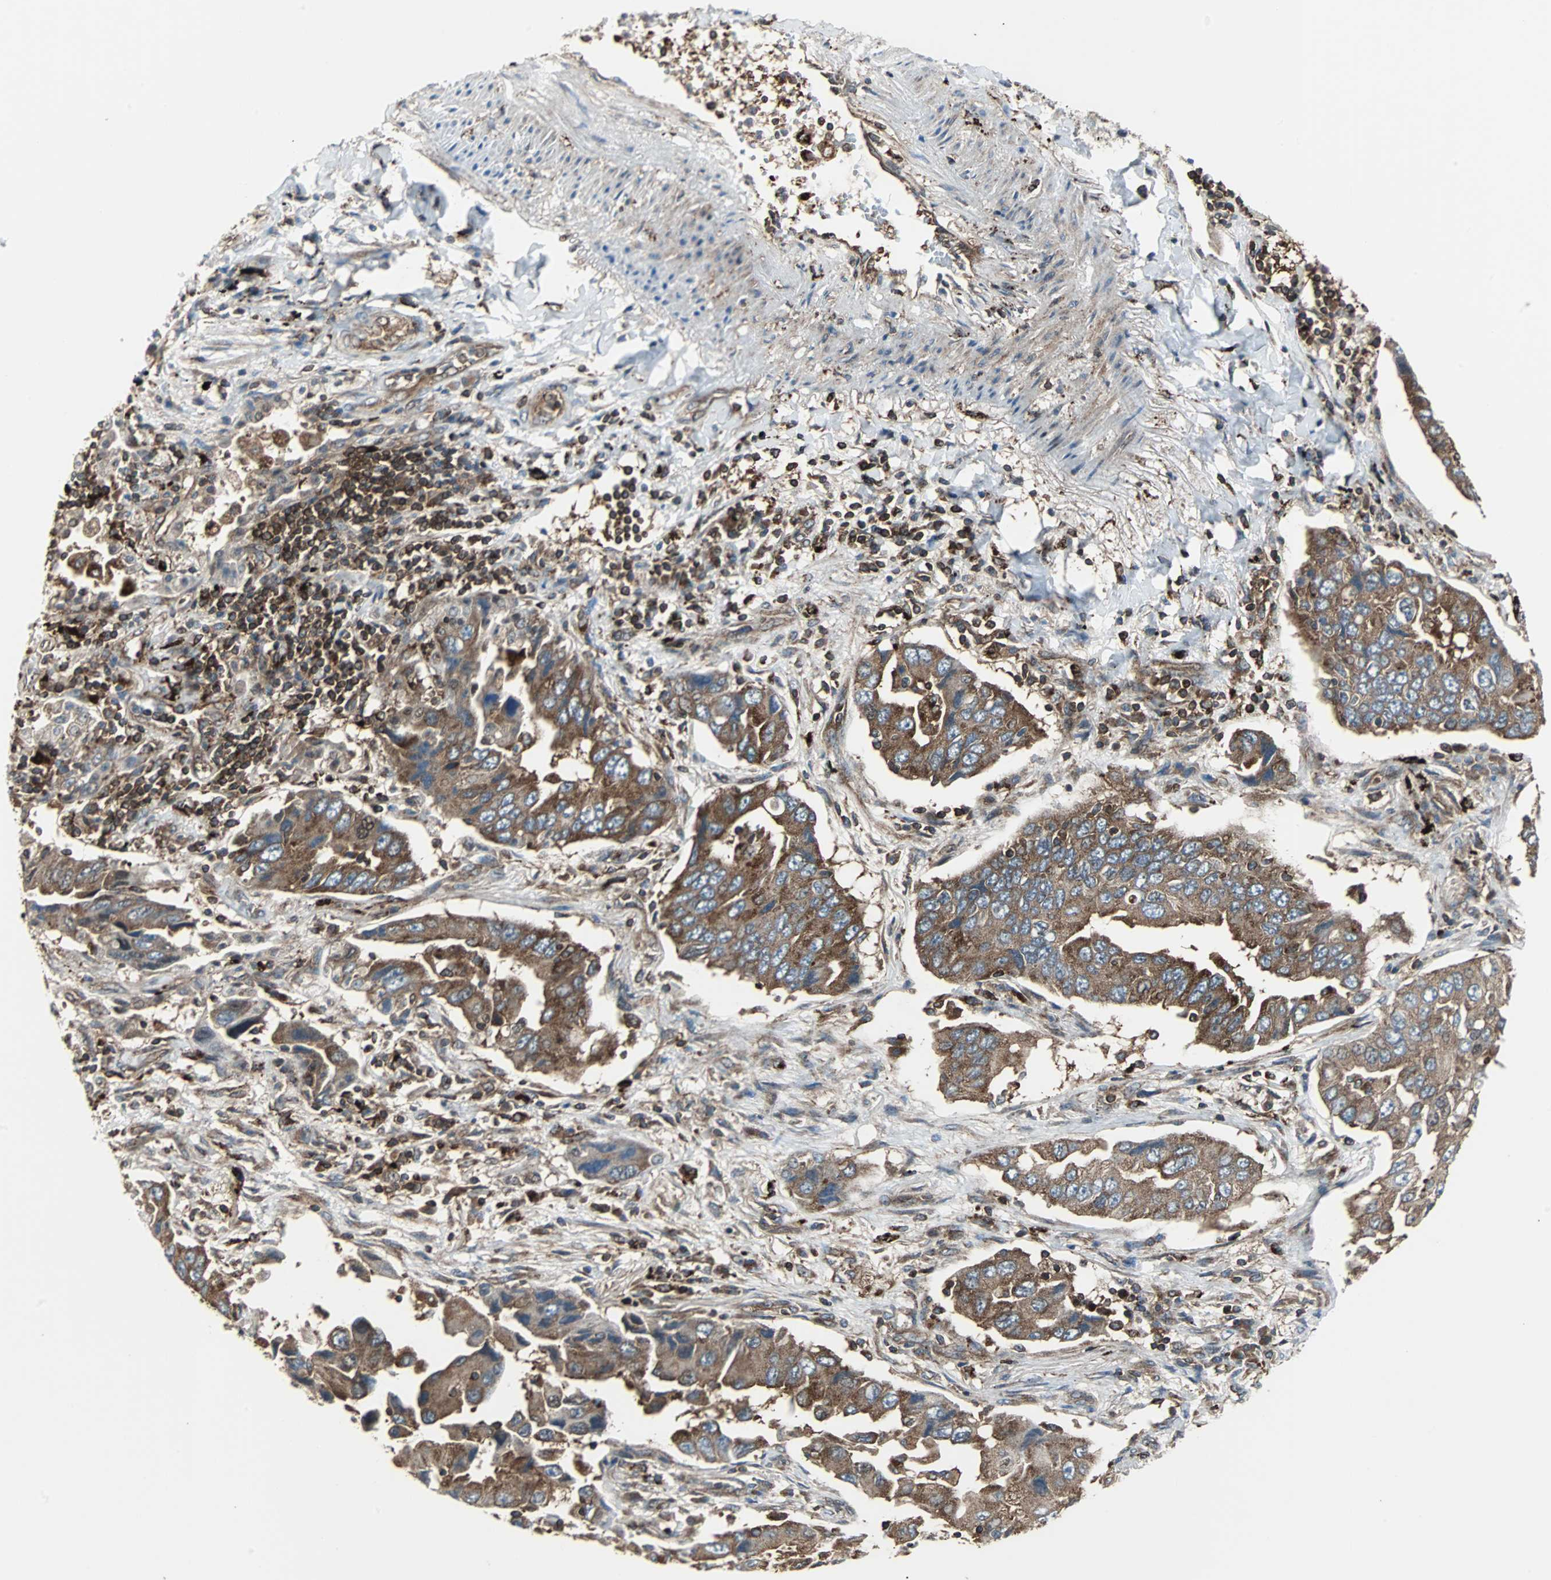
{"staining": {"intensity": "moderate", "quantity": ">75%", "location": "cytoplasmic/membranous"}, "tissue": "lung cancer", "cell_type": "Tumor cells", "image_type": "cancer", "snomed": [{"axis": "morphology", "description": "Adenocarcinoma, NOS"}, {"axis": "topography", "description": "Lung"}], "caption": "Protein analysis of lung cancer (adenocarcinoma) tissue shows moderate cytoplasmic/membranous staining in about >75% of tumor cells. Immunohistochemistry (ihc) stains the protein of interest in brown and the nuclei are stained blue.", "gene": "RELA", "patient": {"sex": "female", "age": 65}}